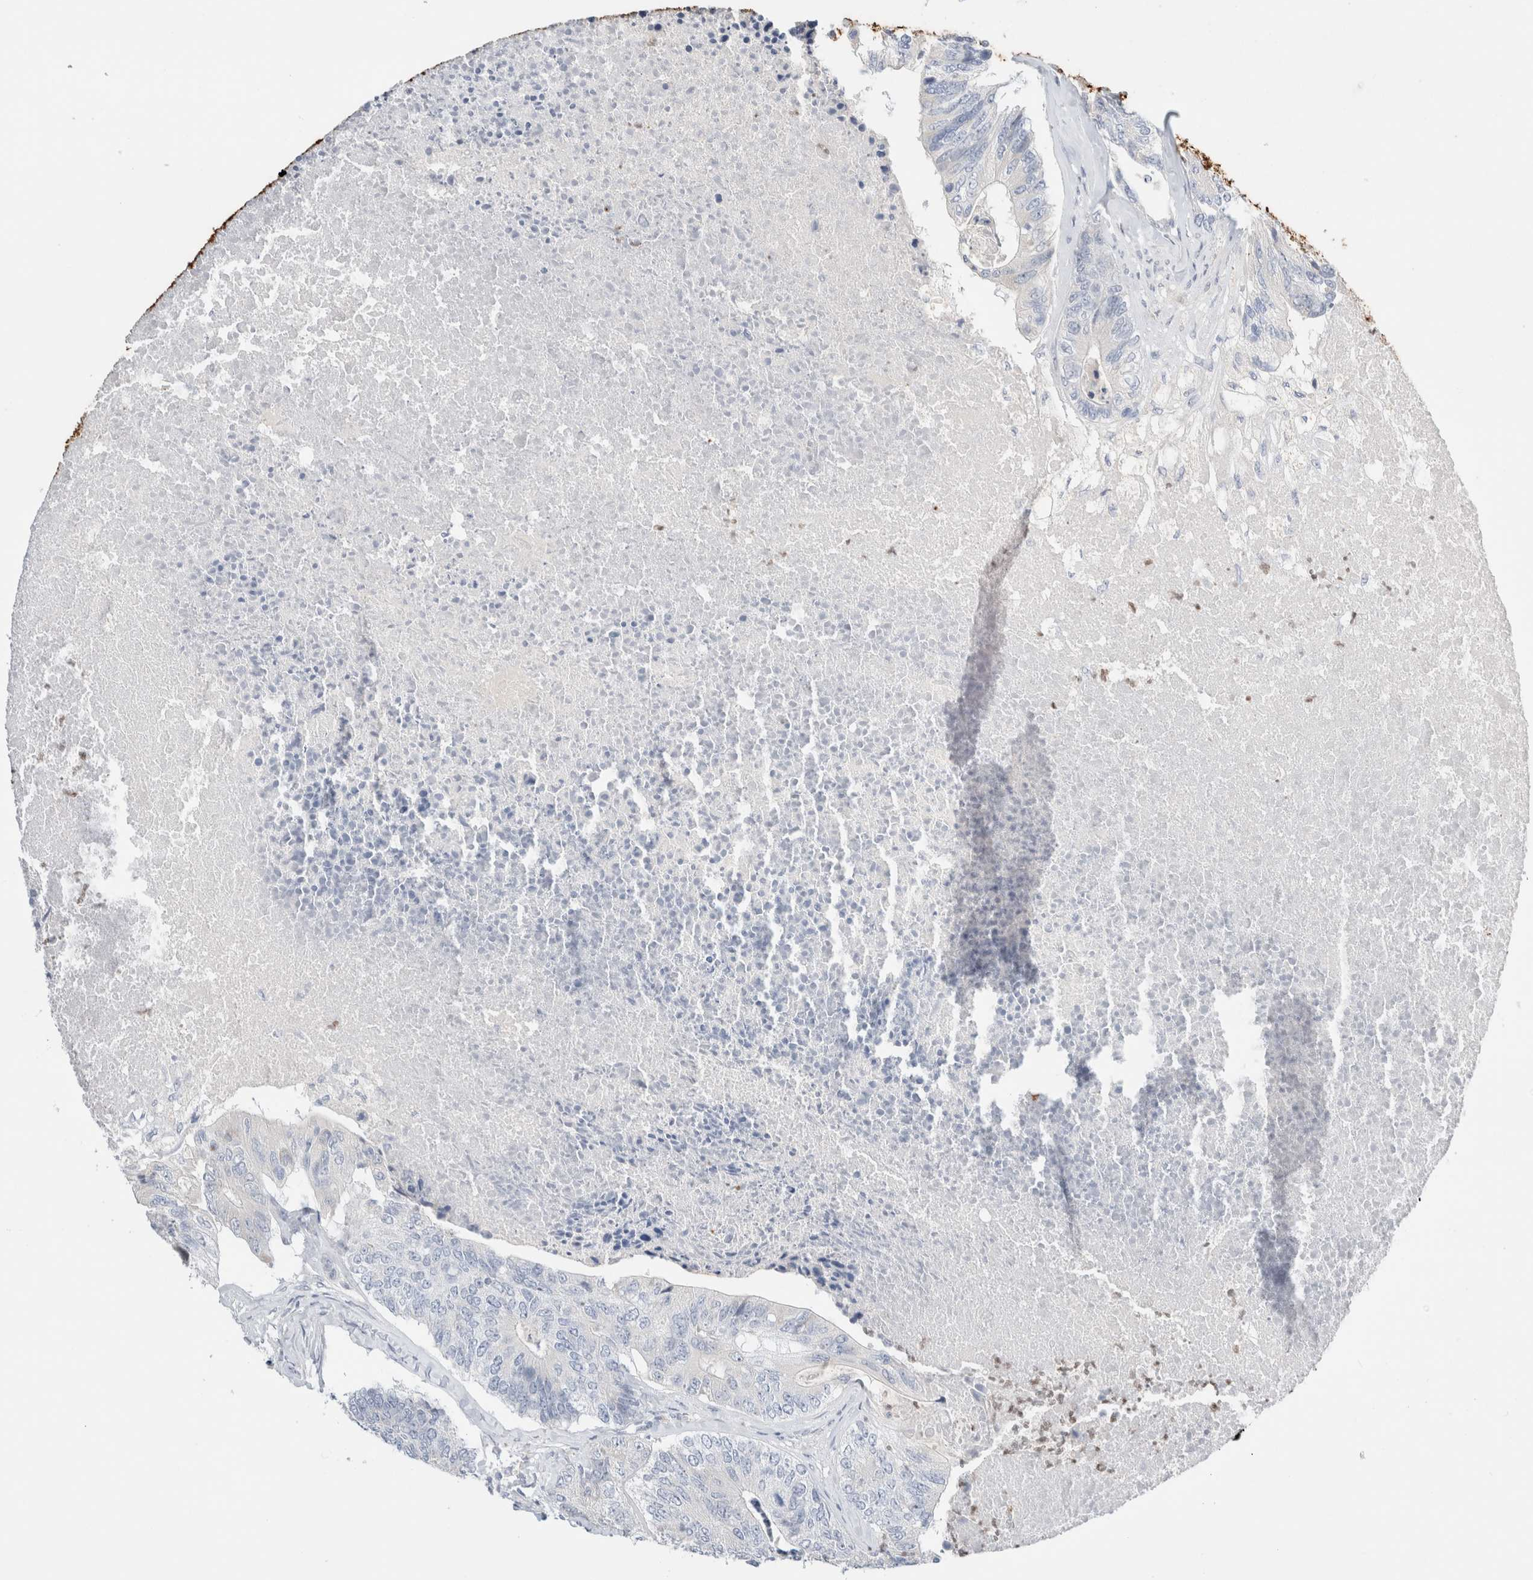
{"staining": {"intensity": "negative", "quantity": "none", "location": "none"}, "tissue": "colorectal cancer", "cell_type": "Tumor cells", "image_type": "cancer", "snomed": [{"axis": "morphology", "description": "Adenocarcinoma, NOS"}, {"axis": "topography", "description": "Colon"}], "caption": "Adenocarcinoma (colorectal) stained for a protein using IHC demonstrates no expression tumor cells.", "gene": "ADAM30", "patient": {"sex": "female", "age": 67}}